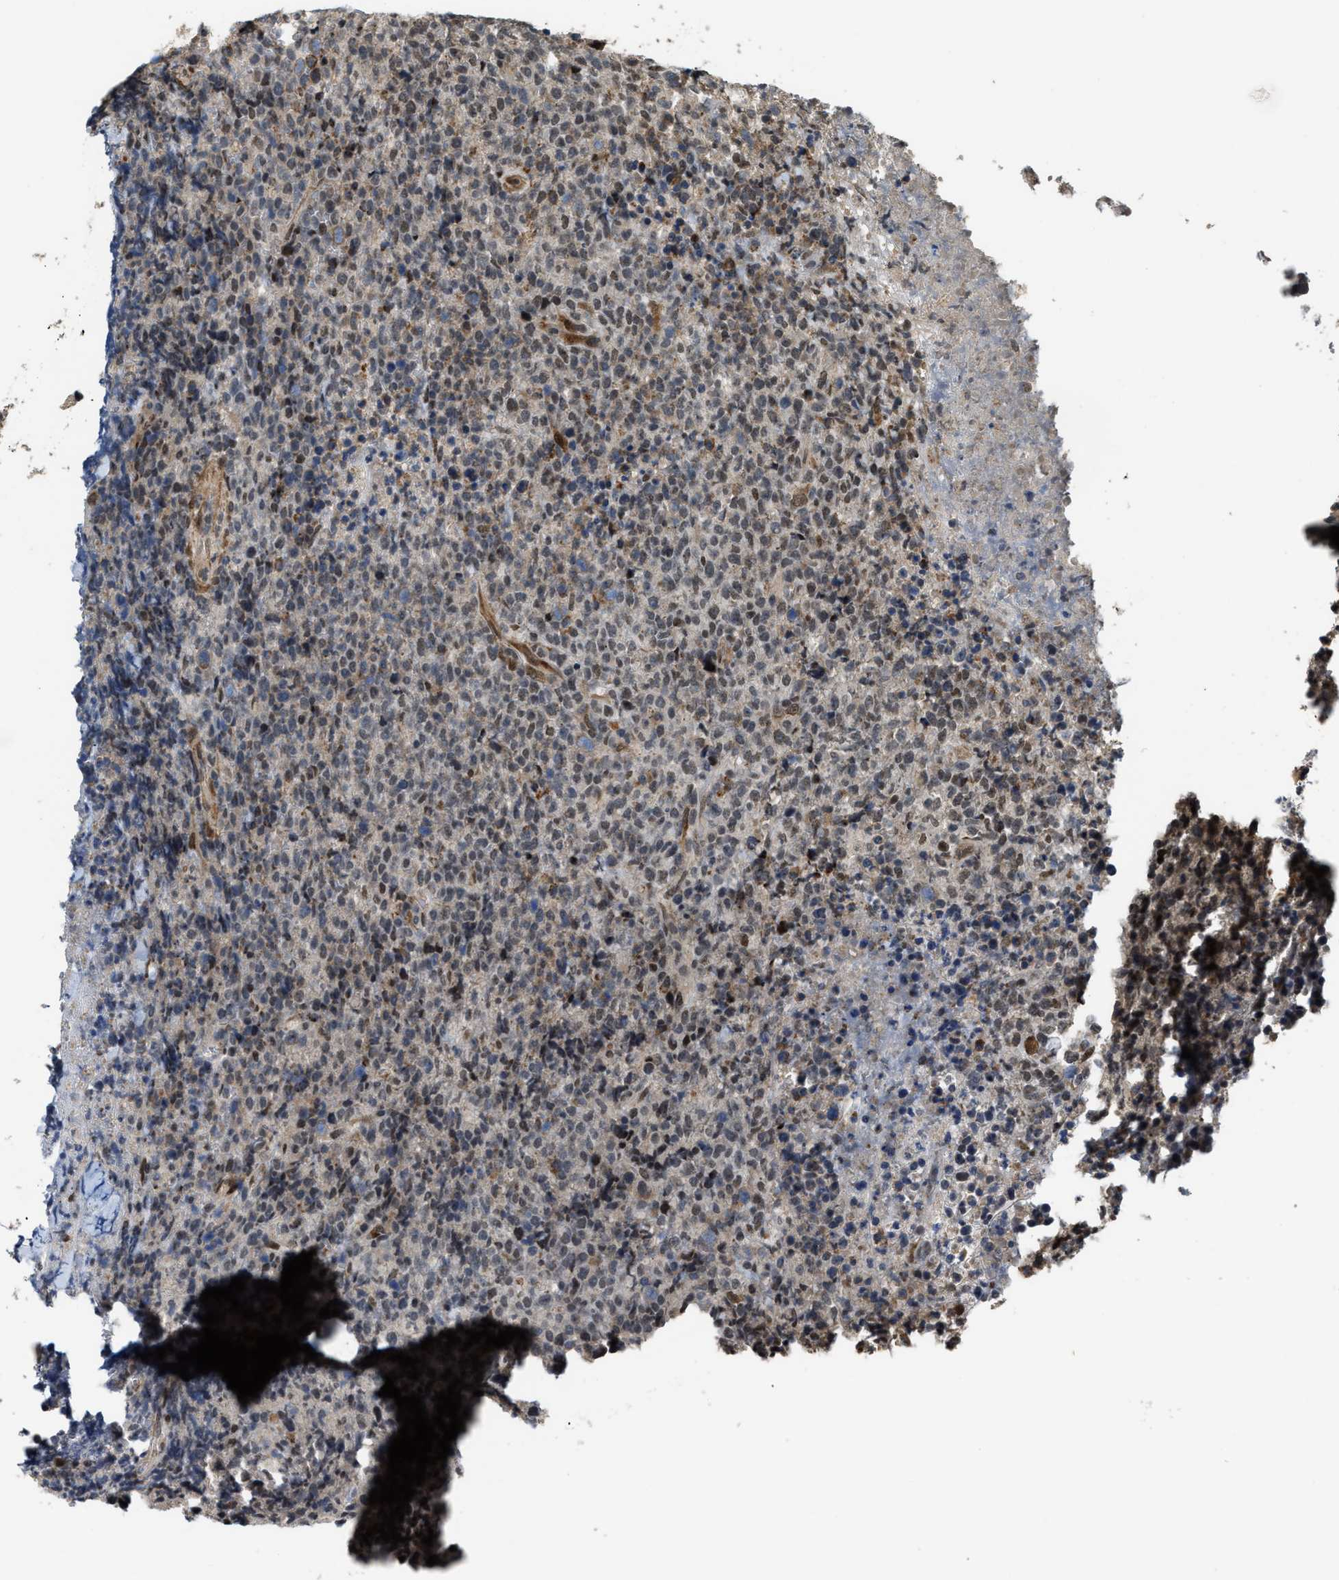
{"staining": {"intensity": "weak", "quantity": "25%-75%", "location": "nuclear"}, "tissue": "lymphoma", "cell_type": "Tumor cells", "image_type": "cancer", "snomed": [{"axis": "morphology", "description": "Malignant lymphoma, non-Hodgkin's type, Low grade"}, {"axis": "topography", "description": "Lymph node"}], "caption": "Human low-grade malignant lymphoma, non-Hodgkin's type stained for a protein (brown) displays weak nuclear positive expression in about 25%-75% of tumor cells.", "gene": "SERTAD2", "patient": {"sex": "male", "age": 66}}